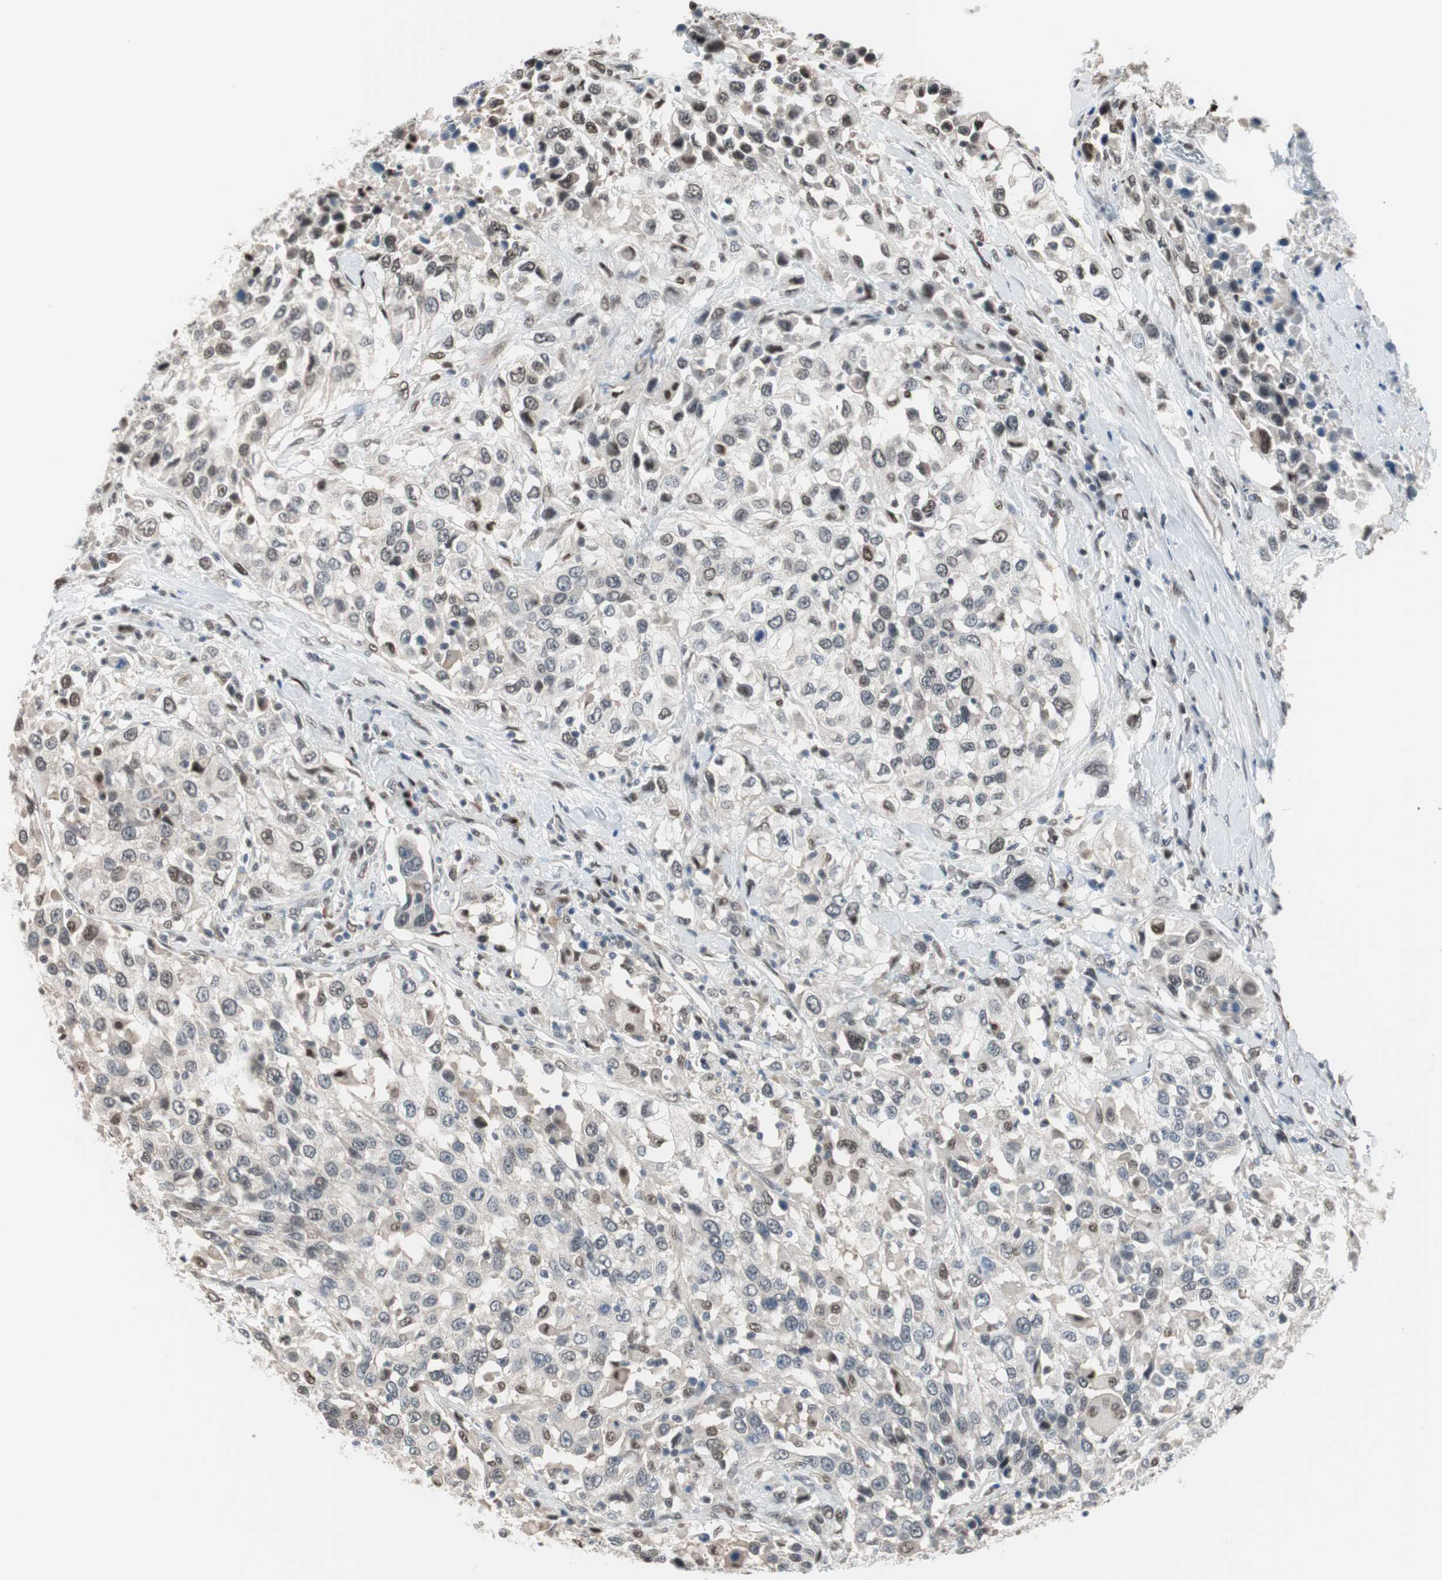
{"staining": {"intensity": "moderate", "quantity": "25%-75%", "location": "nuclear"}, "tissue": "urothelial cancer", "cell_type": "Tumor cells", "image_type": "cancer", "snomed": [{"axis": "morphology", "description": "Urothelial carcinoma, High grade"}, {"axis": "topography", "description": "Urinary bladder"}], "caption": "Immunohistochemical staining of human urothelial carcinoma (high-grade) demonstrates medium levels of moderate nuclear expression in approximately 25%-75% of tumor cells.", "gene": "LONP2", "patient": {"sex": "female", "age": 80}}